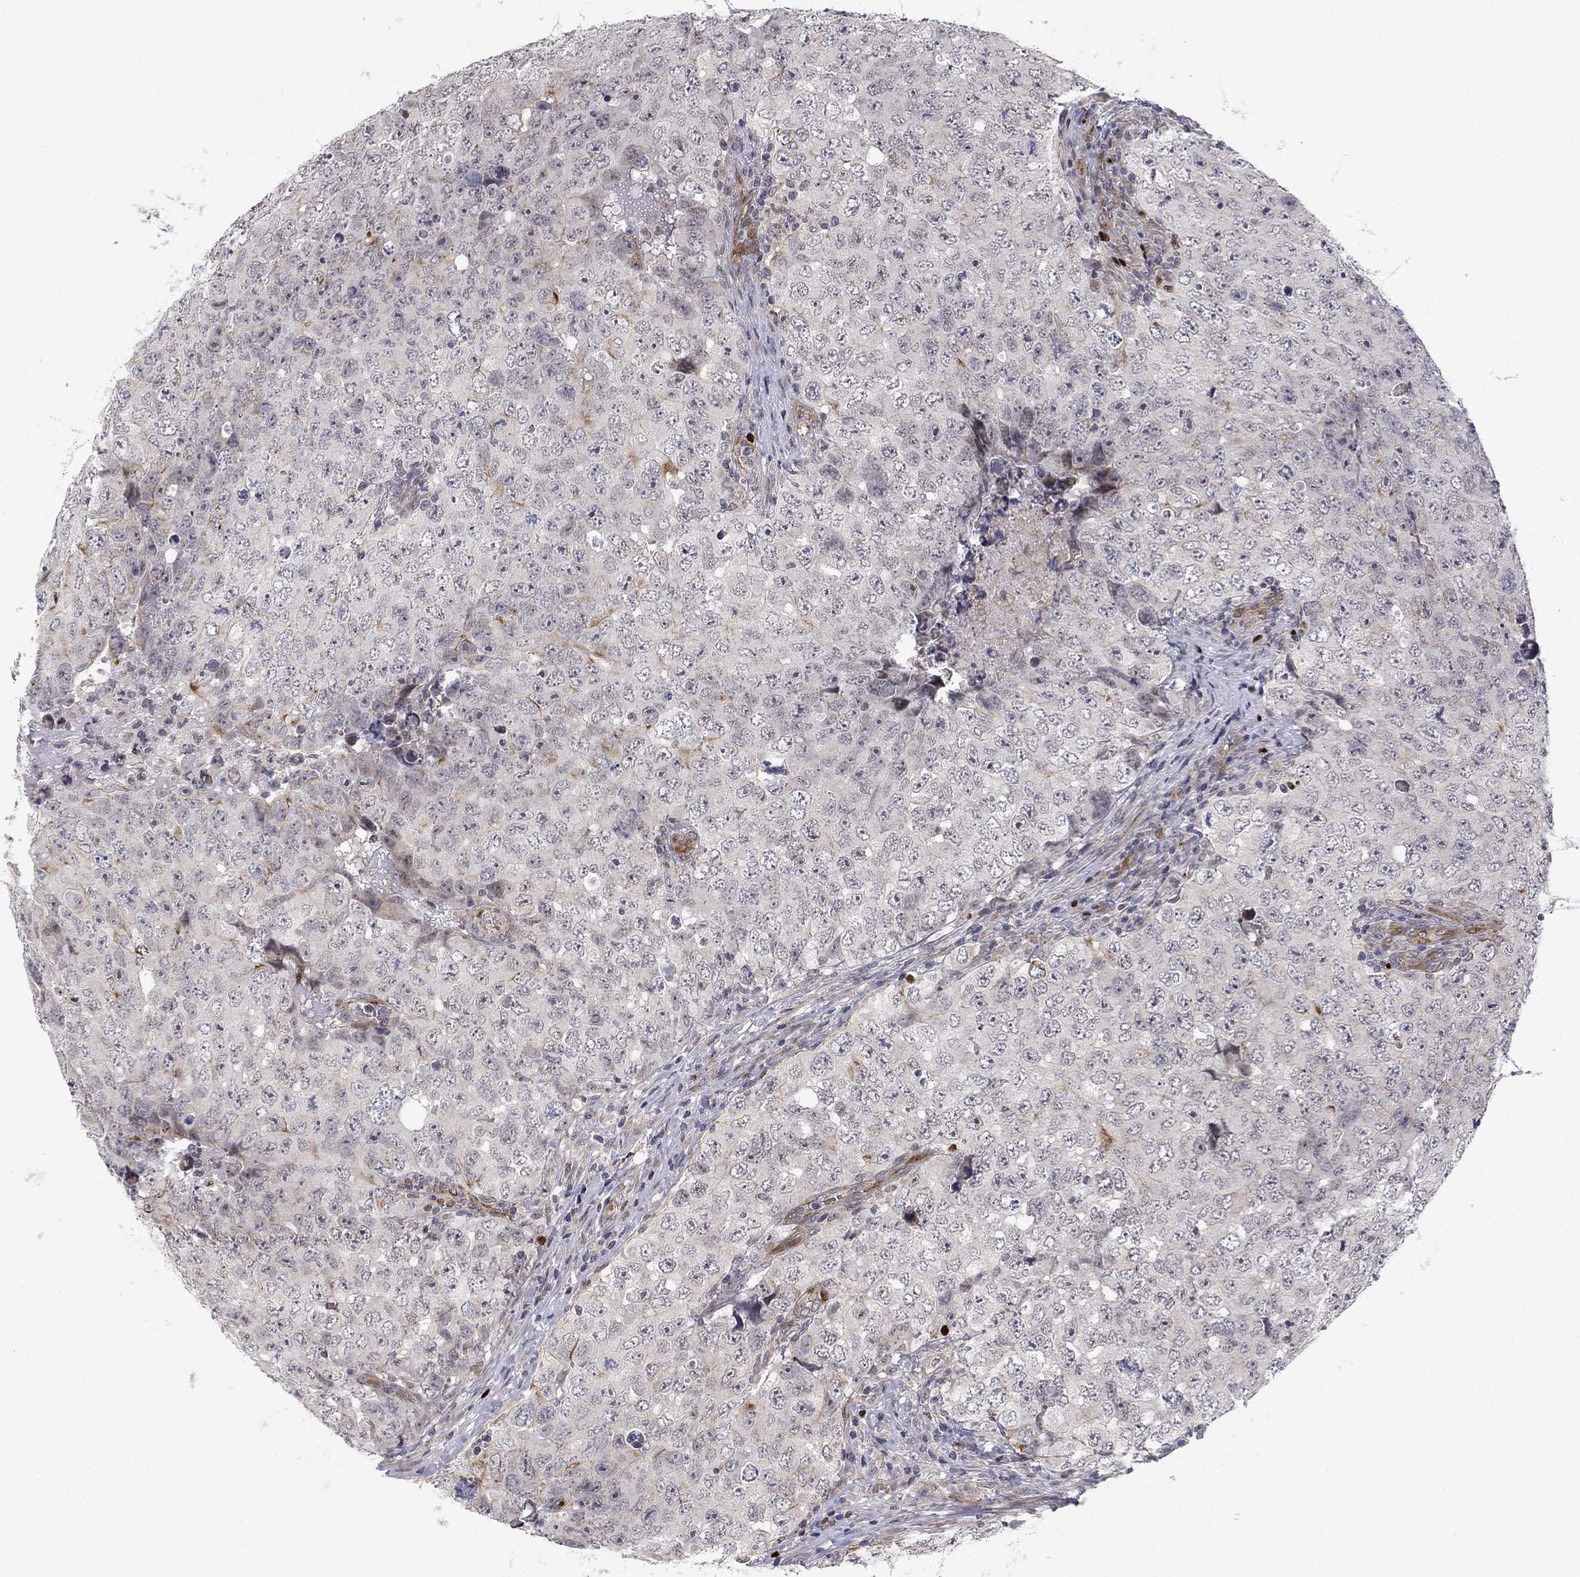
{"staining": {"intensity": "moderate", "quantity": "<25%", "location": "cytoplasmic/membranous"}, "tissue": "testis cancer", "cell_type": "Tumor cells", "image_type": "cancer", "snomed": [{"axis": "morphology", "description": "Seminoma, NOS"}, {"axis": "topography", "description": "Testis"}], "caption": "High-magnification brightfield microscopy of testis cancer (seminoma) stained with DAB (3,3'-diaminobenzidine) (brown) and counterstained with hematoxylin (blue). tumor cells exhibit moderate cytoplasmic/membranous positivity is present in approximately<25% of cells. (IHC, brightfield microscopy, high magnification).", "gene": "BCL11A", "patient": {"sex": "male", "age": 34}}